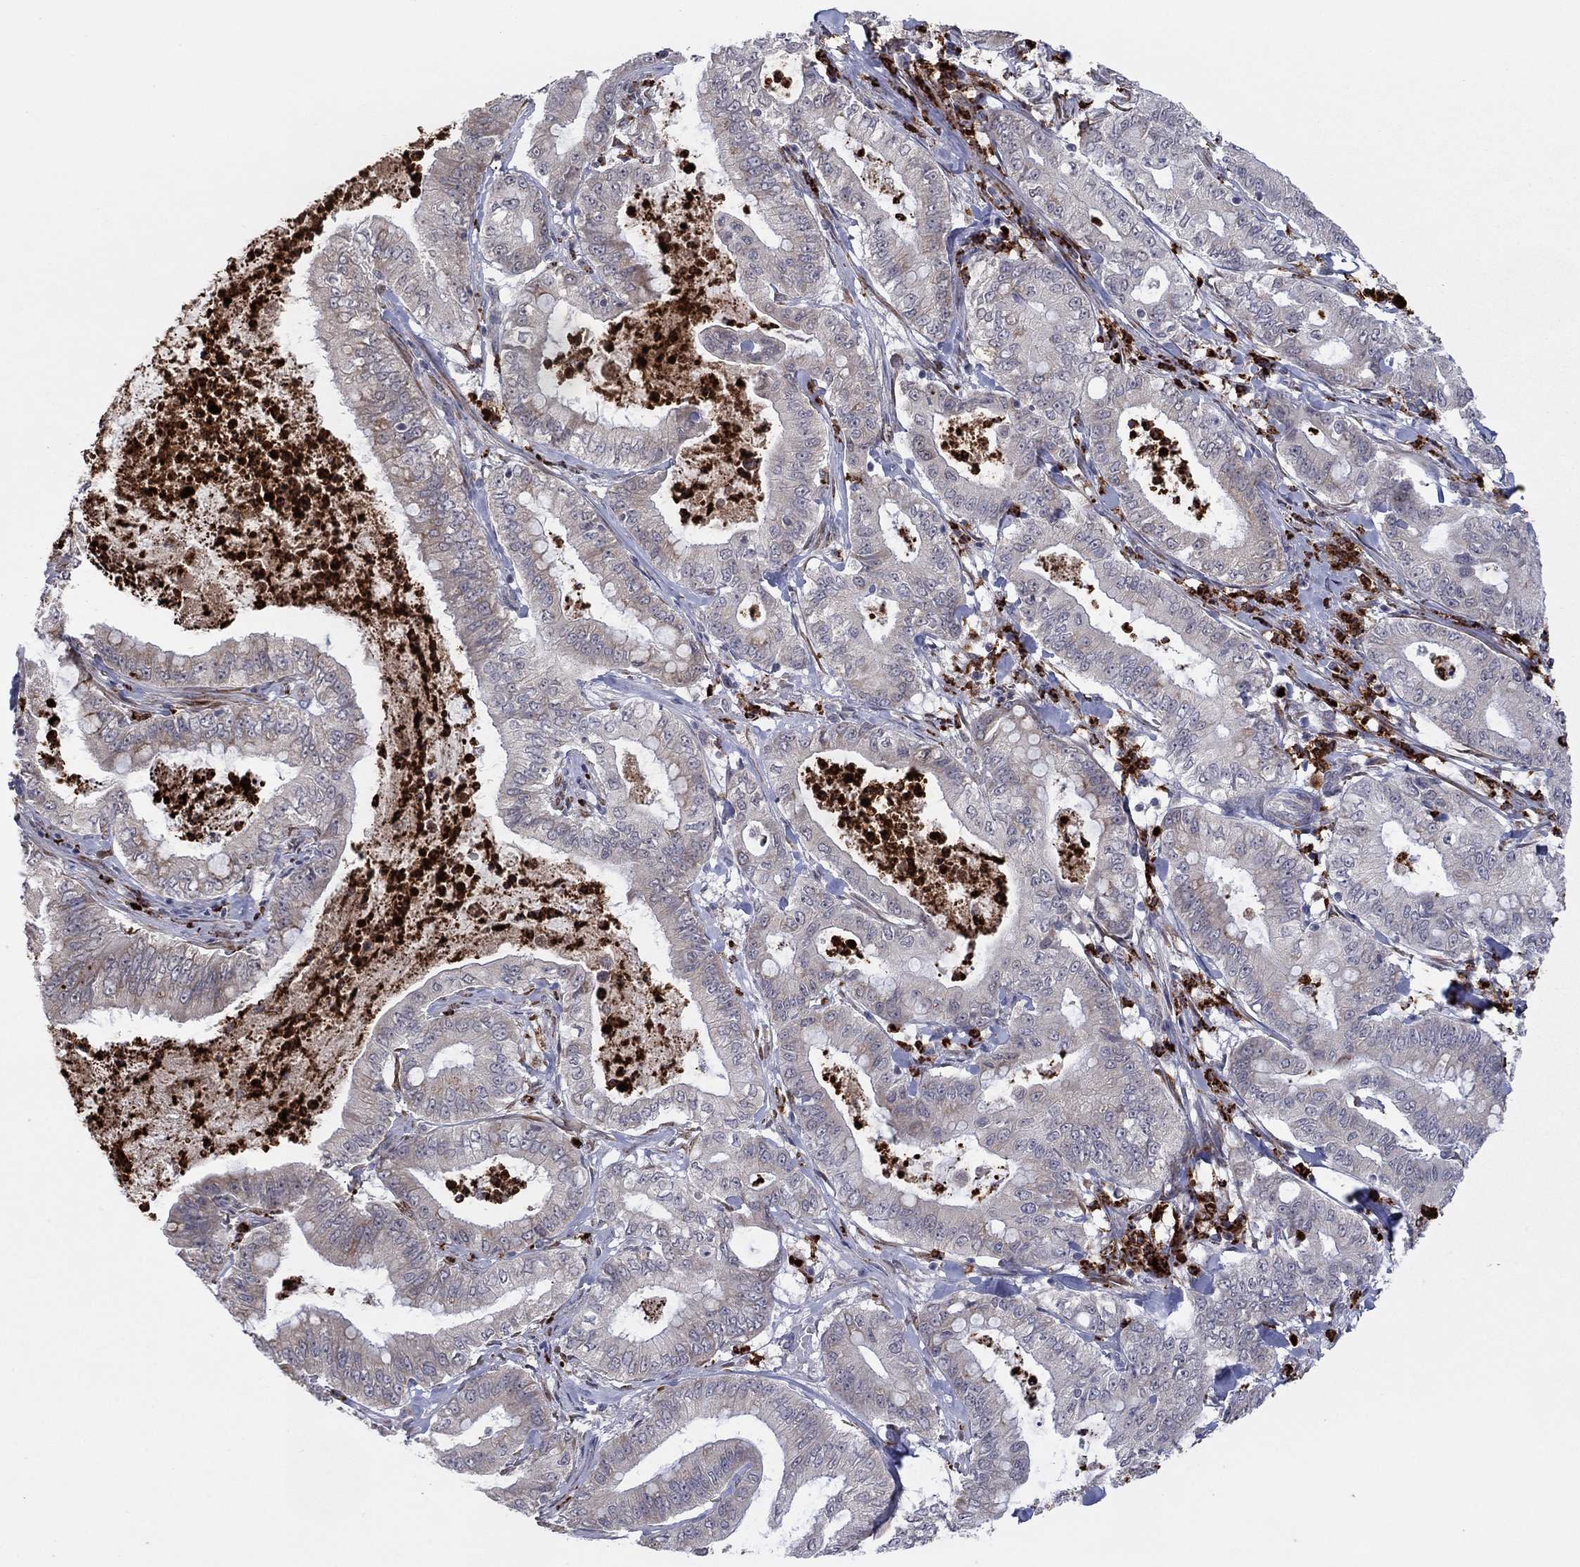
{"staining": {"intensity": "weak", "quantity": "<25%", "location": "cytoplasmic/membranous"}, "tissue": "pancreatic cancer", "cell_type": "Tumor cells", "image_type": "cancer", "snomed": [{"axis": "morphology", "description": "Adenocarcinoma, NOS"}, {"axis": "topography", "description": "Pancreas"}], "caption": "High power microscopy photomicrograph of an immunohistochemistry (IHC) image of pancreatic cancer, revealing no significant expression in tumor cells.", "gene": "MTRFR", "patient": {"sex": "male", "age": 71}}